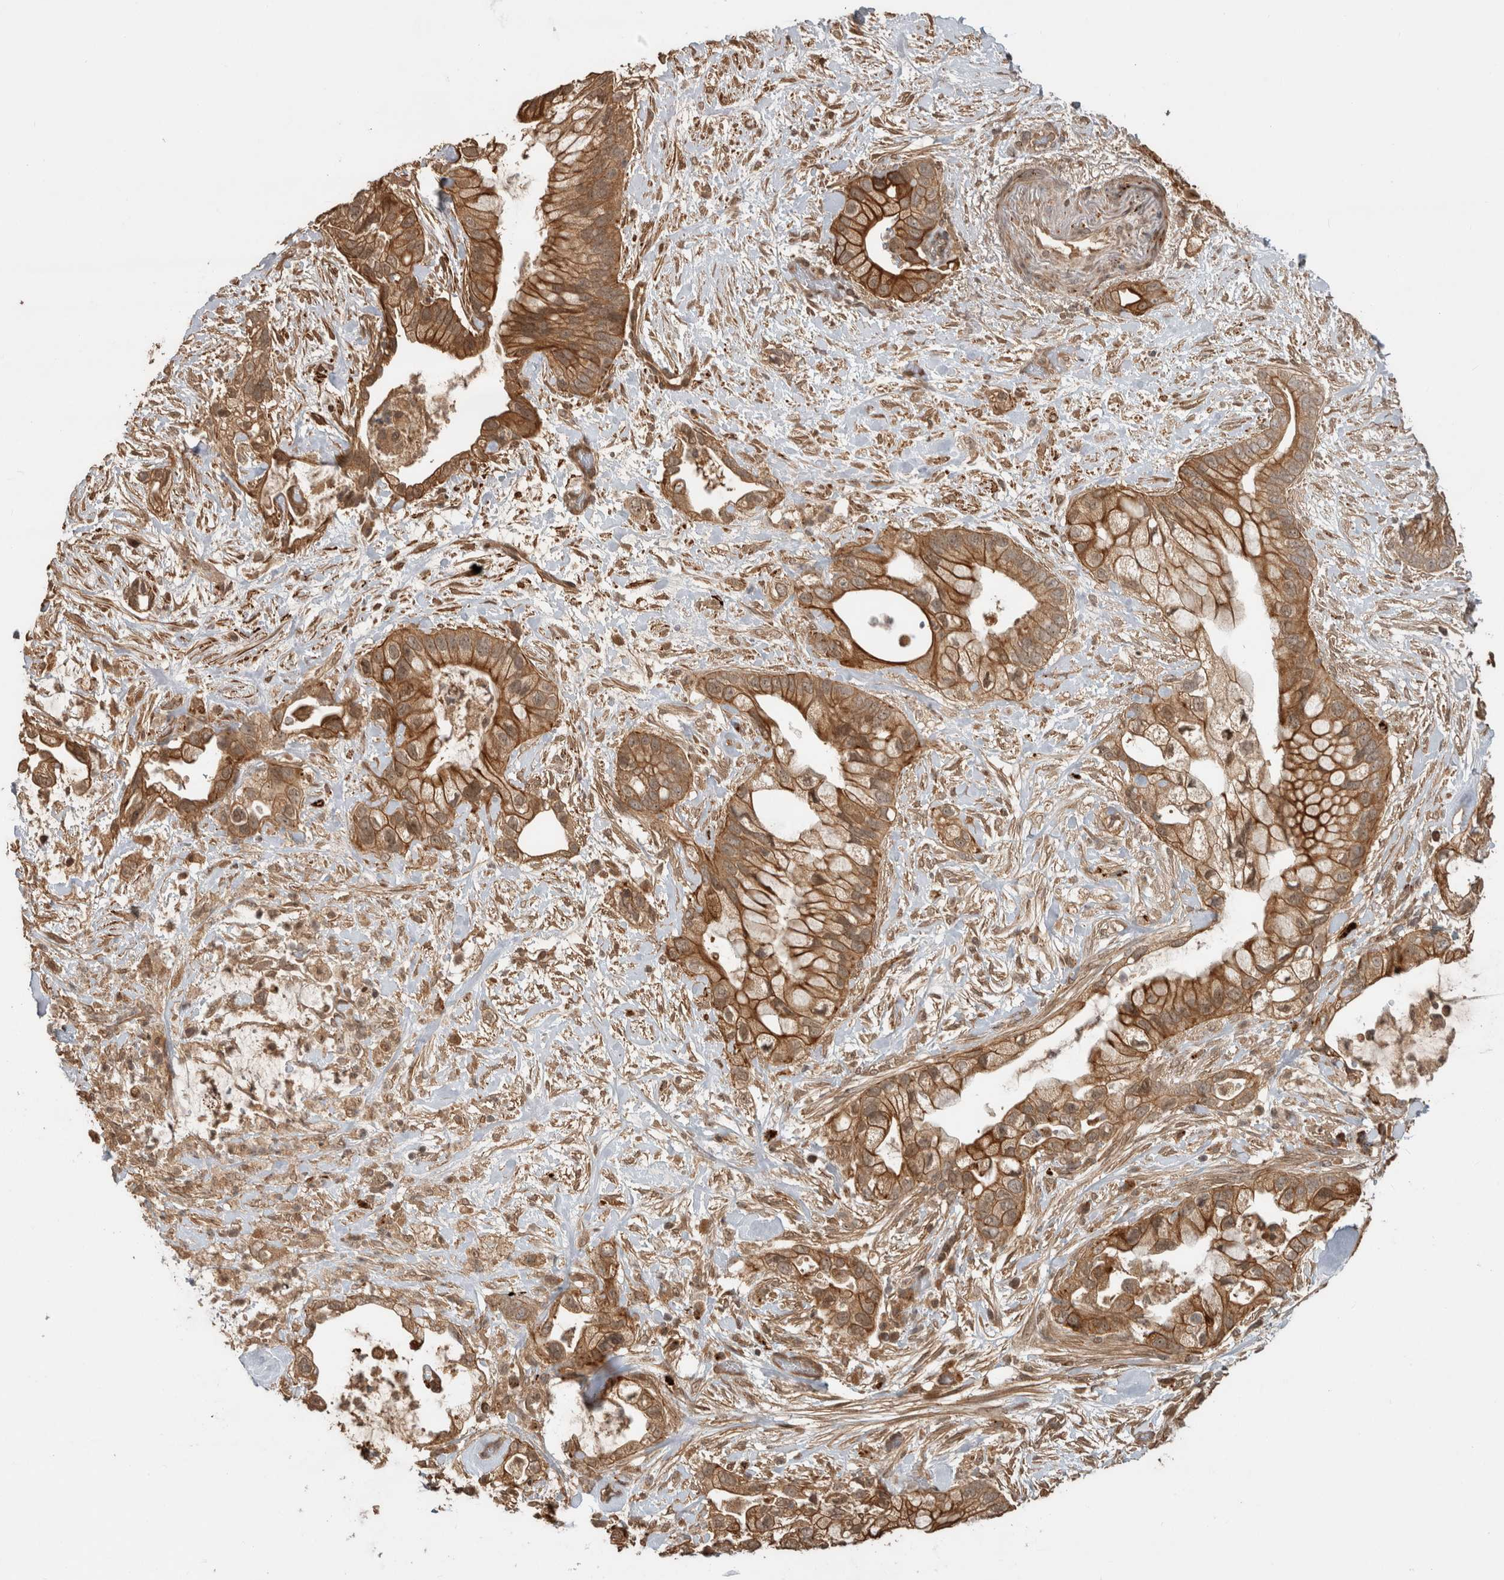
{"staining": {"intensity": "moderate", "quantity": ">75%", "location": "cytoplasmic/membranous"}, "tissue": "pancreatic cancer", "cell_type": "Tumor cells", "image_type": "cancer", "snomed": [{"axis": "morphology", "description": "Adenocarcinoma, NOS"}, {"axis": "topography", "description": "Pancreas"}], "caption": "Immunohistochemistry (IHC) (DAB) staining of human pancreatic cancer exhibits moderate cytoplasmic/membranous protein positivity in approximately >75% of tumor cells.", "gene": "PITPNC1", "patient": {"sex": "male", "age": 53}}